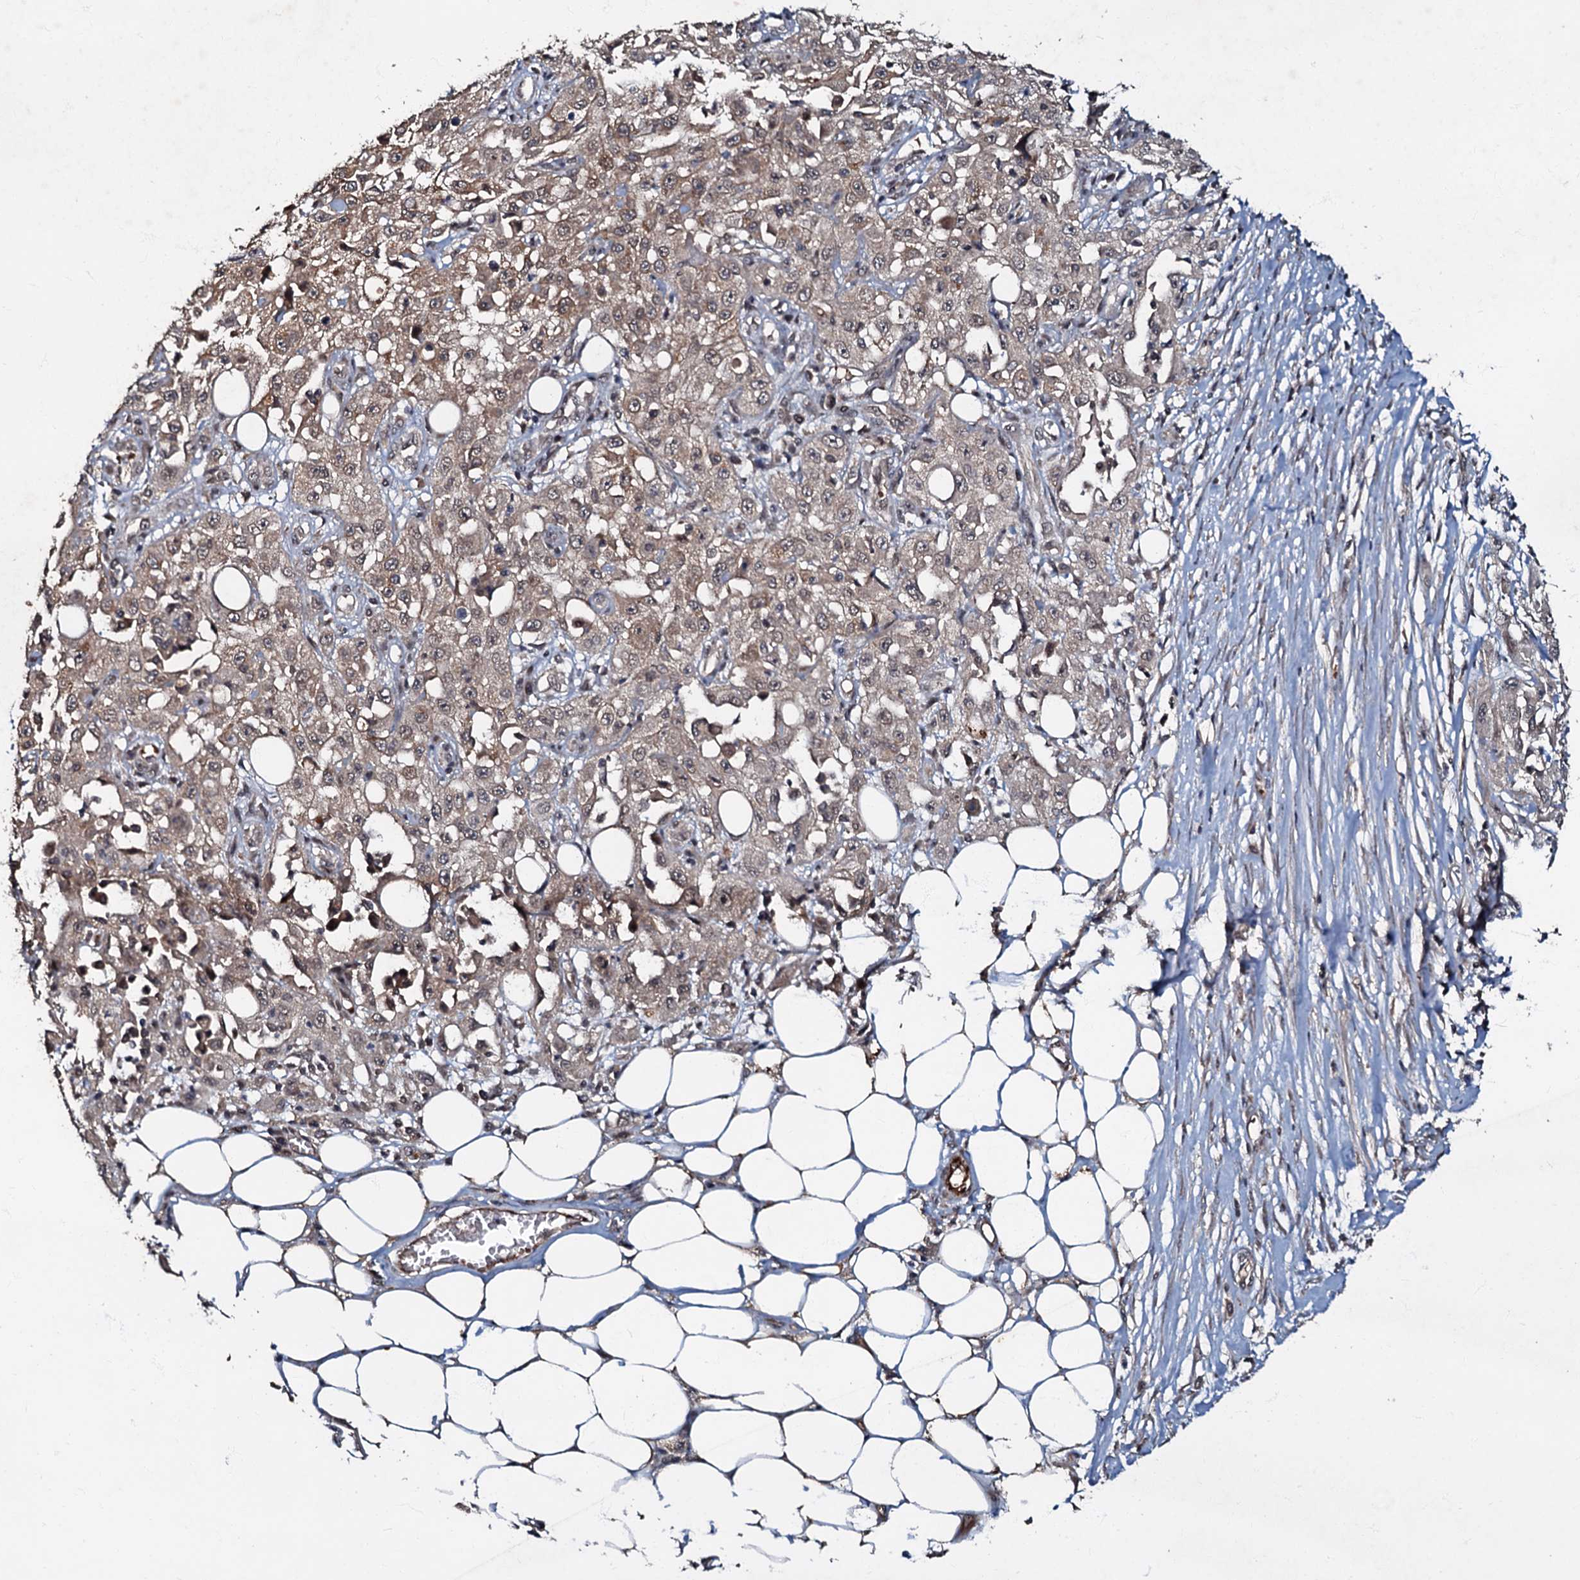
{"staining": {"intensity": "weak", "quantity": "25%-75%", "location": "cytoplasmic/membranous"}, "tissue": "skin cancer", "cell_type": "Tumor cells", "image_type": "cancer", "snomed": [{"axis": "morphology", "description": "Squamous cell carcinoma, NOS"}, {"axis": "morphology", "description": "Squamous cell carcinoma, metastatic, NOS"}, {"axis": "topography", "description": "Skin"}, {"axis": "topography", "description": "Lymph node"}], "caption": "Immunohistochemical staining of squamous cell carcinoma (skin) displays low levels of weak cytoplasmic/membranous positivity in about 25%-75% of tumor cells.", "gene": "MANSC4", "patient": {"sex": "male", "age": 75}}